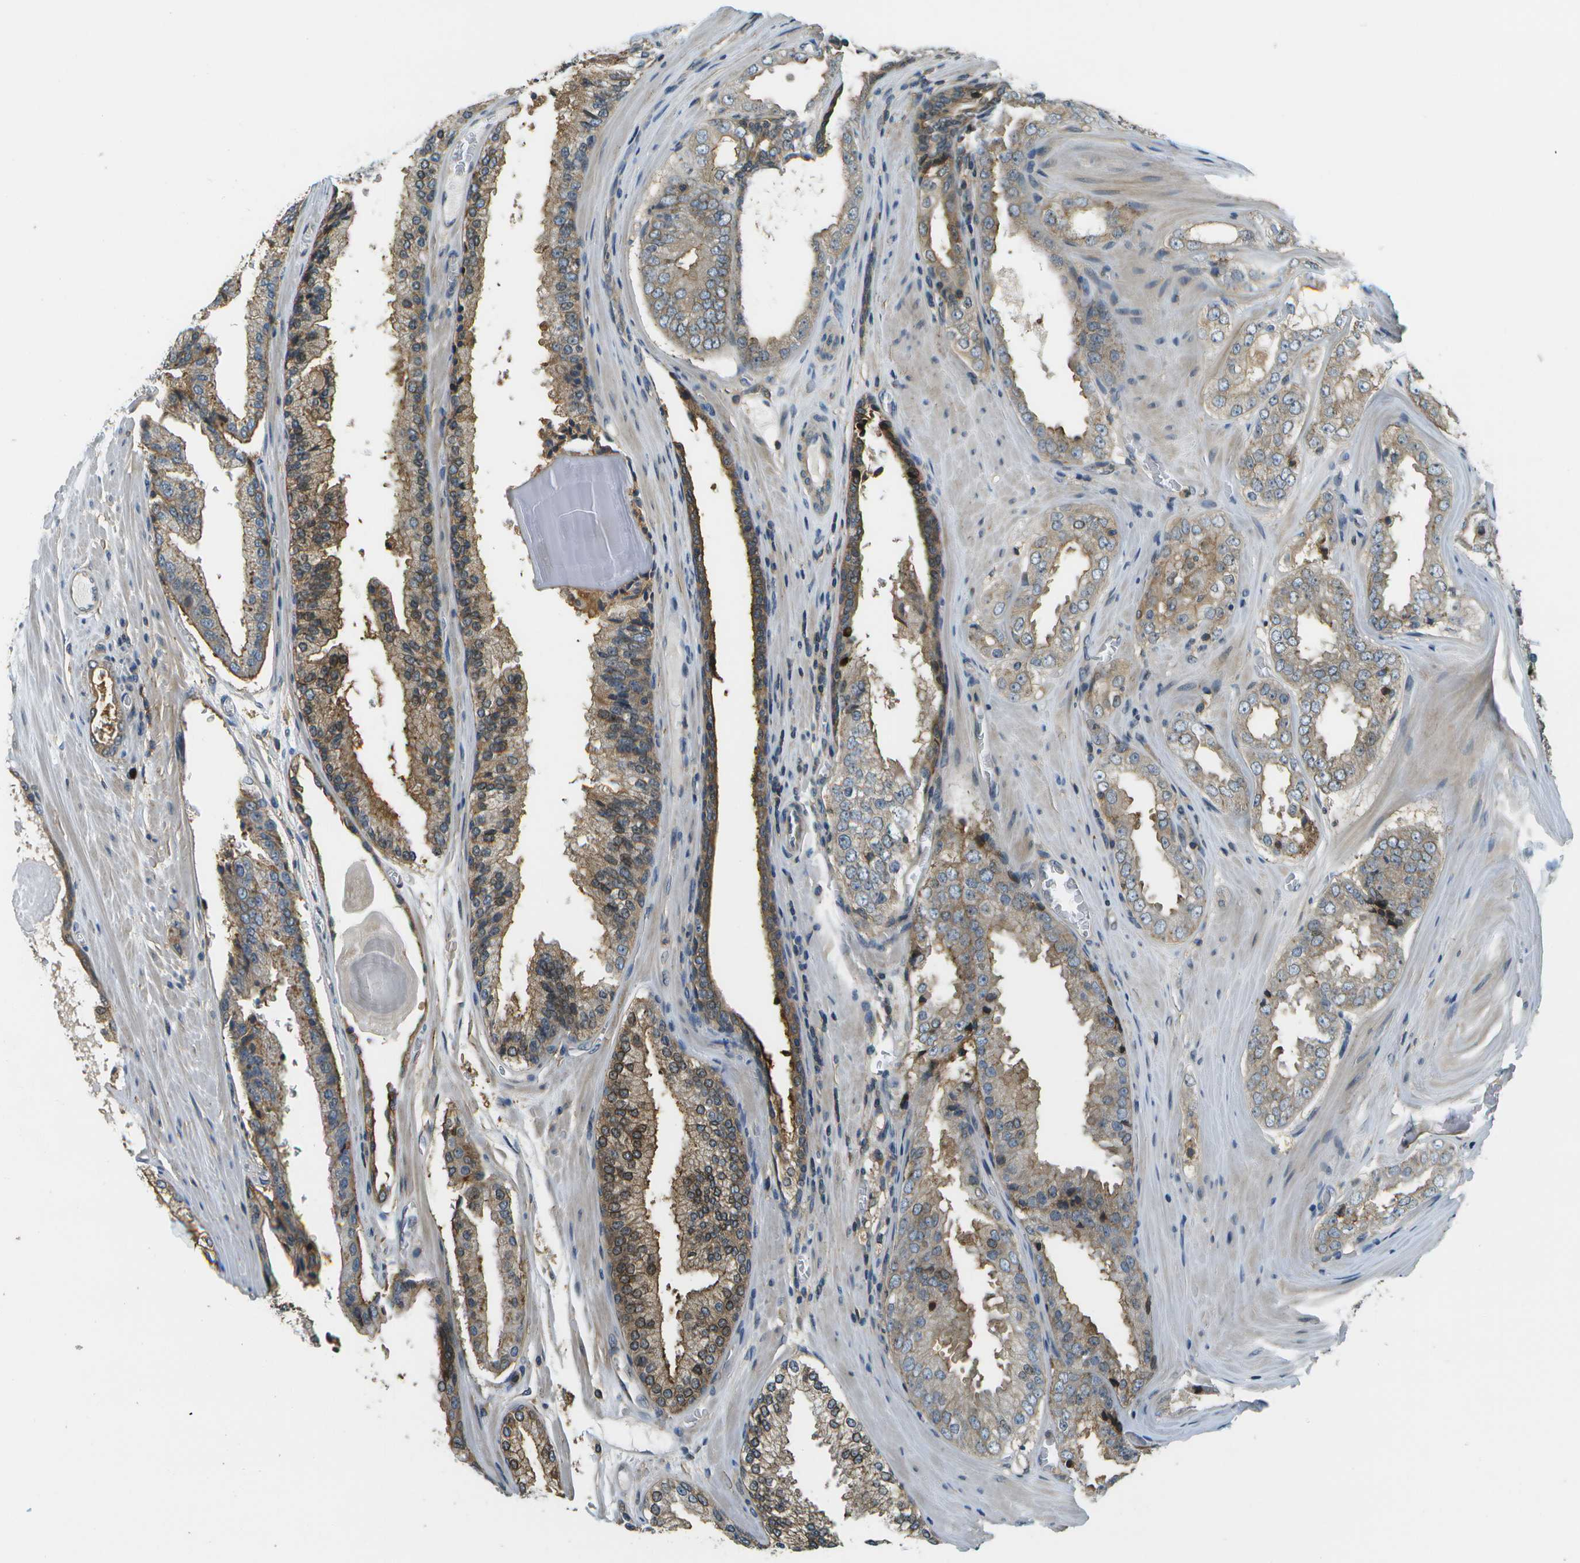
{"staining": {"intensity": "moderate", "quantity": "25%-75%", "location": "cytoplasmic/membranous"}, "tissue": "prostate cancer", "cell_type": "Tumor cells", "image_type": "cancer", "snomed": [{"axis": "morphology", "description": "Adenocarcinoma, High grade"}, {"axis": "topography", "description": "Prostate"}], "caption": "Approximately 25%-75% of tumor cells in human prostate cancer (adenocarcinoma (high-grade)) exhibit moderate cytoplasmic/membranous protein positivity as visualized by brown immunohistochemical staining.", "gene": "LRRC66", "patient": {"sex": "male", "age": 65}}